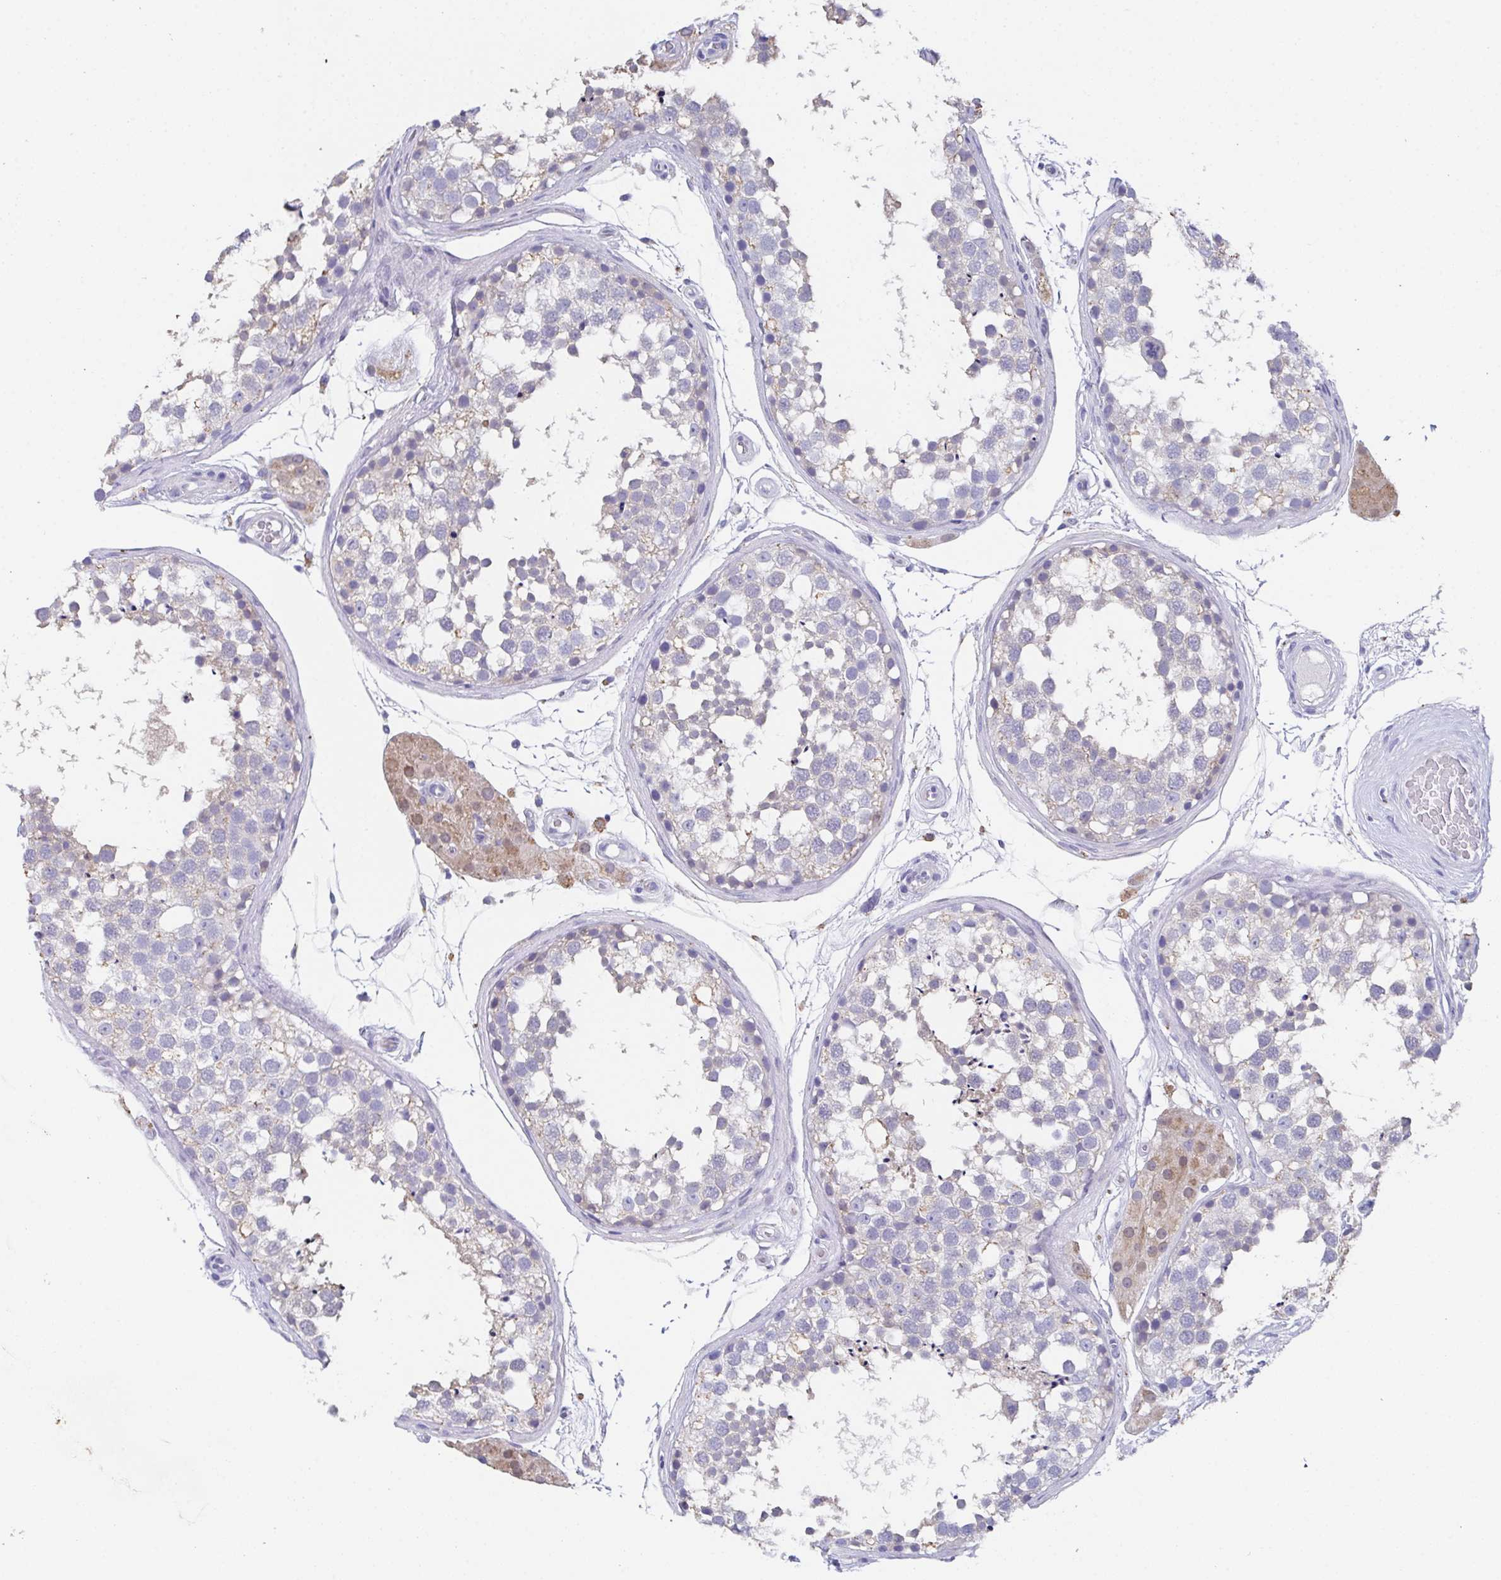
{"staining": {"intensity": "negative", "quantity": "none", "location": "none"}, "tissue": "testis", "cell_type": "Cells in seminiferous ducts", "image_type": "normal", "snomed": [{"axis": "morphology", "description": "Normal tissue, NOS"}, {"axis": "morphology", "description": "Seminoma, NOS"}, {"axis": "topography", "description": "Testis"}], "caption": "A high-resolution image shows immunohistochemistry (IHC) staining of normal testis, which exhibits no significant staining in cells in seminiferous ducts.", "gene": "SSC4D", "patient": {"sex": "male", "age": 65}}